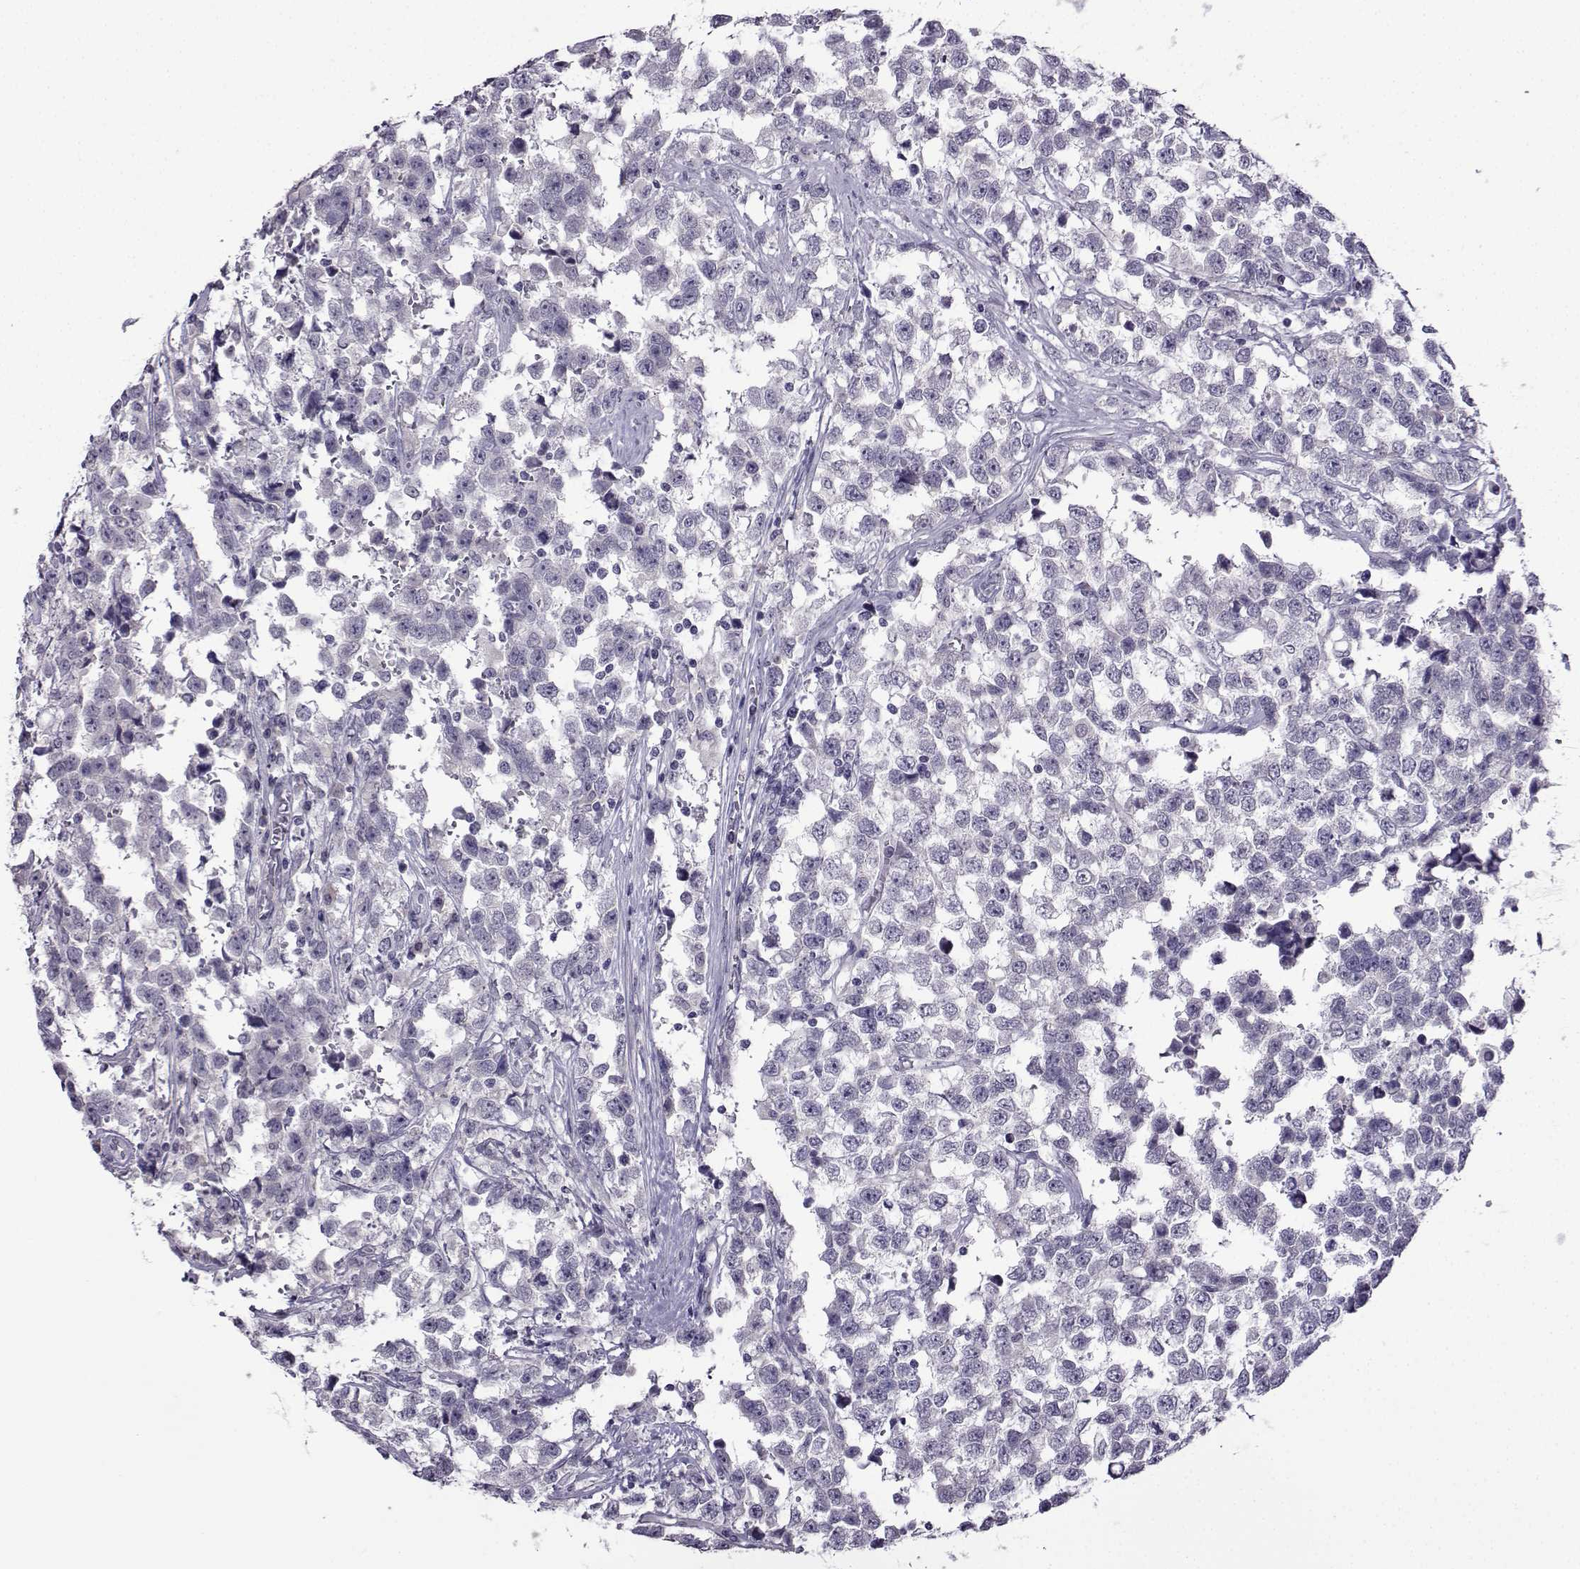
{"staining": {"intensity": "negative", "quantity": "none", "location": "none"}, "tissue": "testis cancer", "cell_type": "Tumor cells", "image_type": "cancer", "snomed": [{"axis": "morphology", "description": "Seminoma, NOS"}, {"axis": "topography", "description": "Testis"}], "caption": "The histopathology image displays no significant positivity in tumor cells of testis cancer.", "gene": "CRYBB1", "patient": {"sex": "male", "age": 34}}